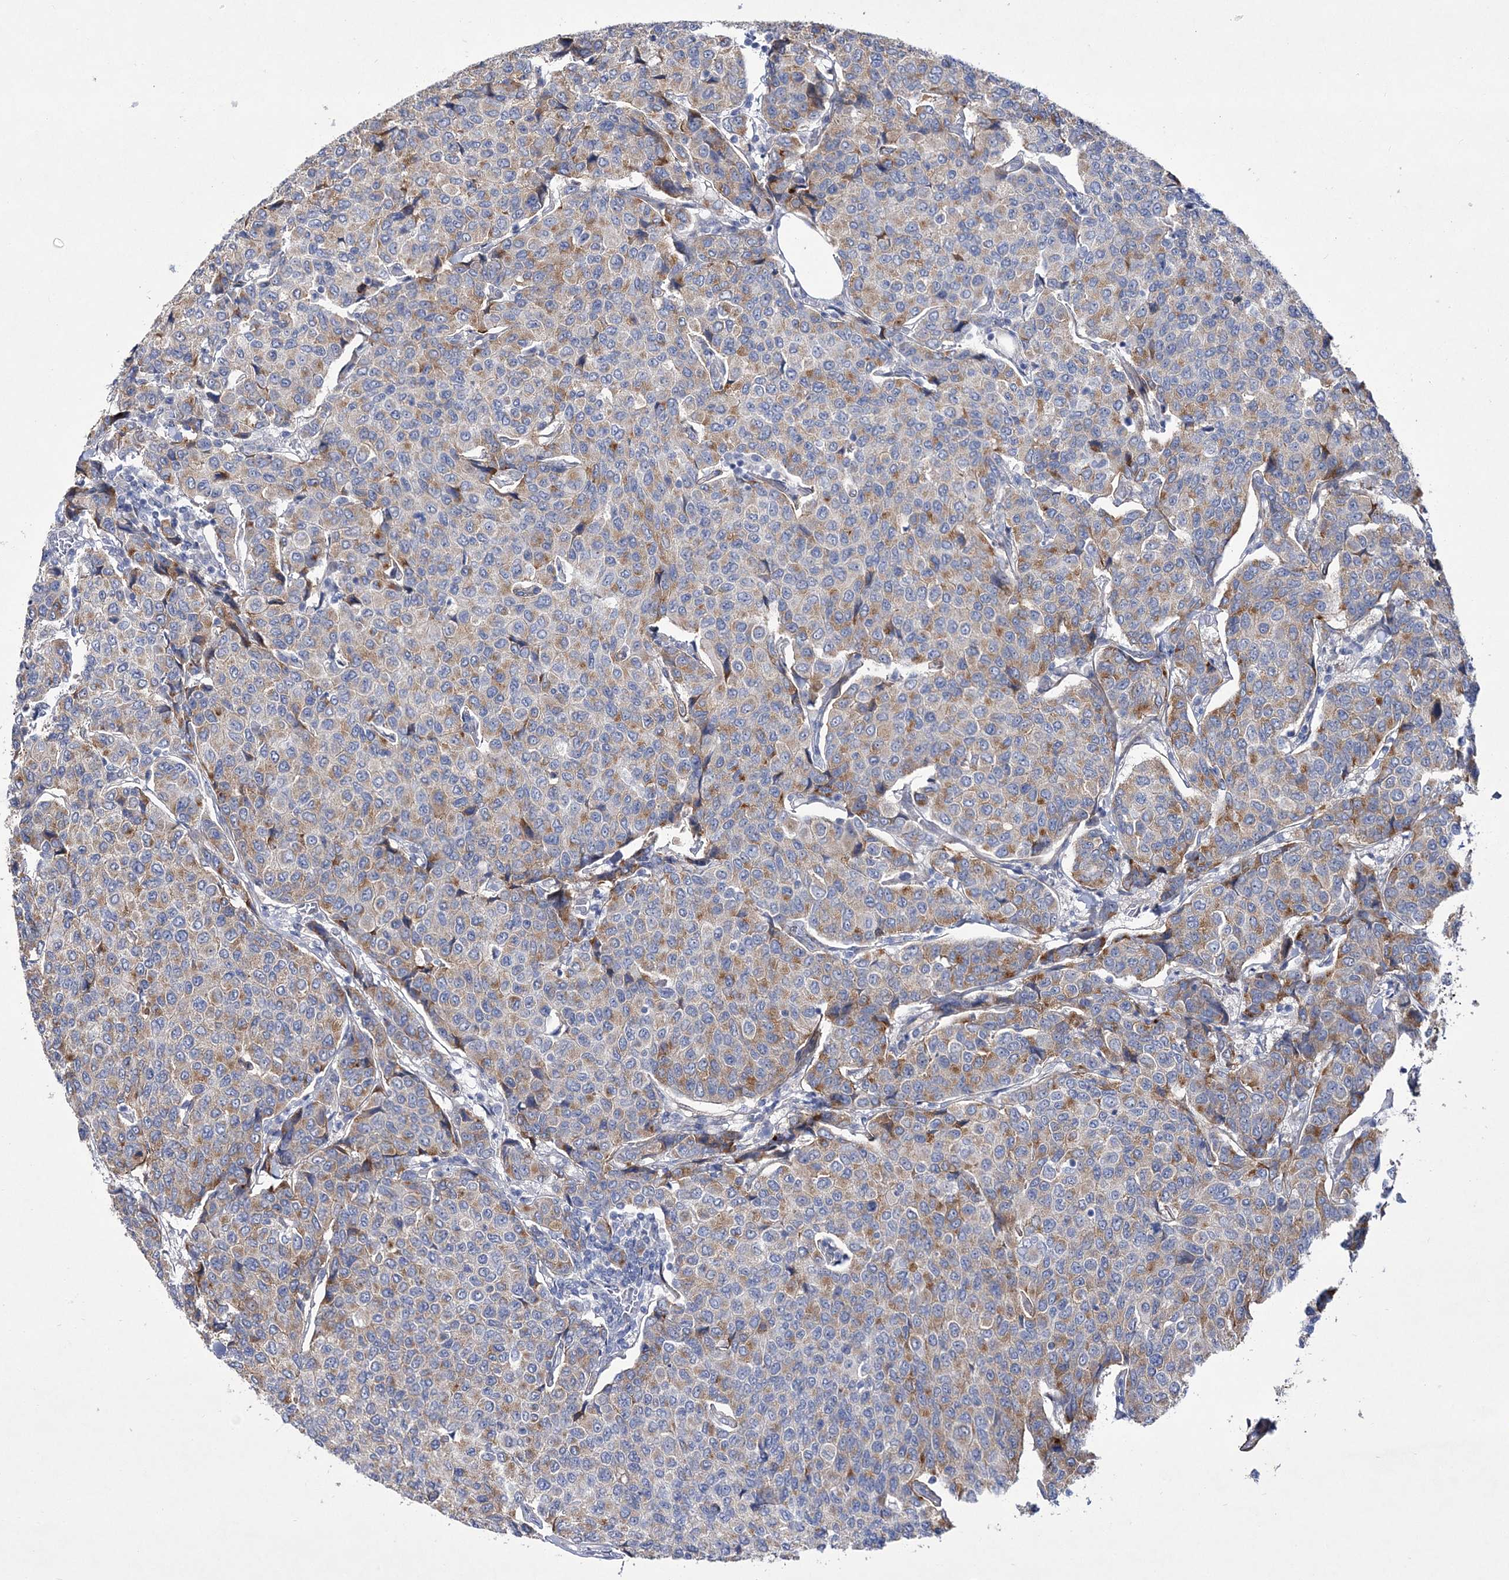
{"staining": {"intensity": "weak", "quantity": "25%-75%", "location": "cytoplasmic/membranous"}, "tissue": "breast cancer", "cell_type": "Tumor cells", "image_type": "cancer", "snomed": [{"axis": "morphology", "description": "Duct carcinoma"}, {"axis": "topography", "description": "Breast"}], "caption": "Brown immunohistochemical staining in breast intraductal carcinoma shows weak cytoplasmic/membranous staining in approximately 25%-75% of tumor cells. The protein is stained brown, and the nuclei are stained in blue (DAB (3,3'-diaminobenzidine) IHC with brightfield microscopy, high magnification).", "gene": "ANO1", "patient": {"sex": "female", "age": 55}}